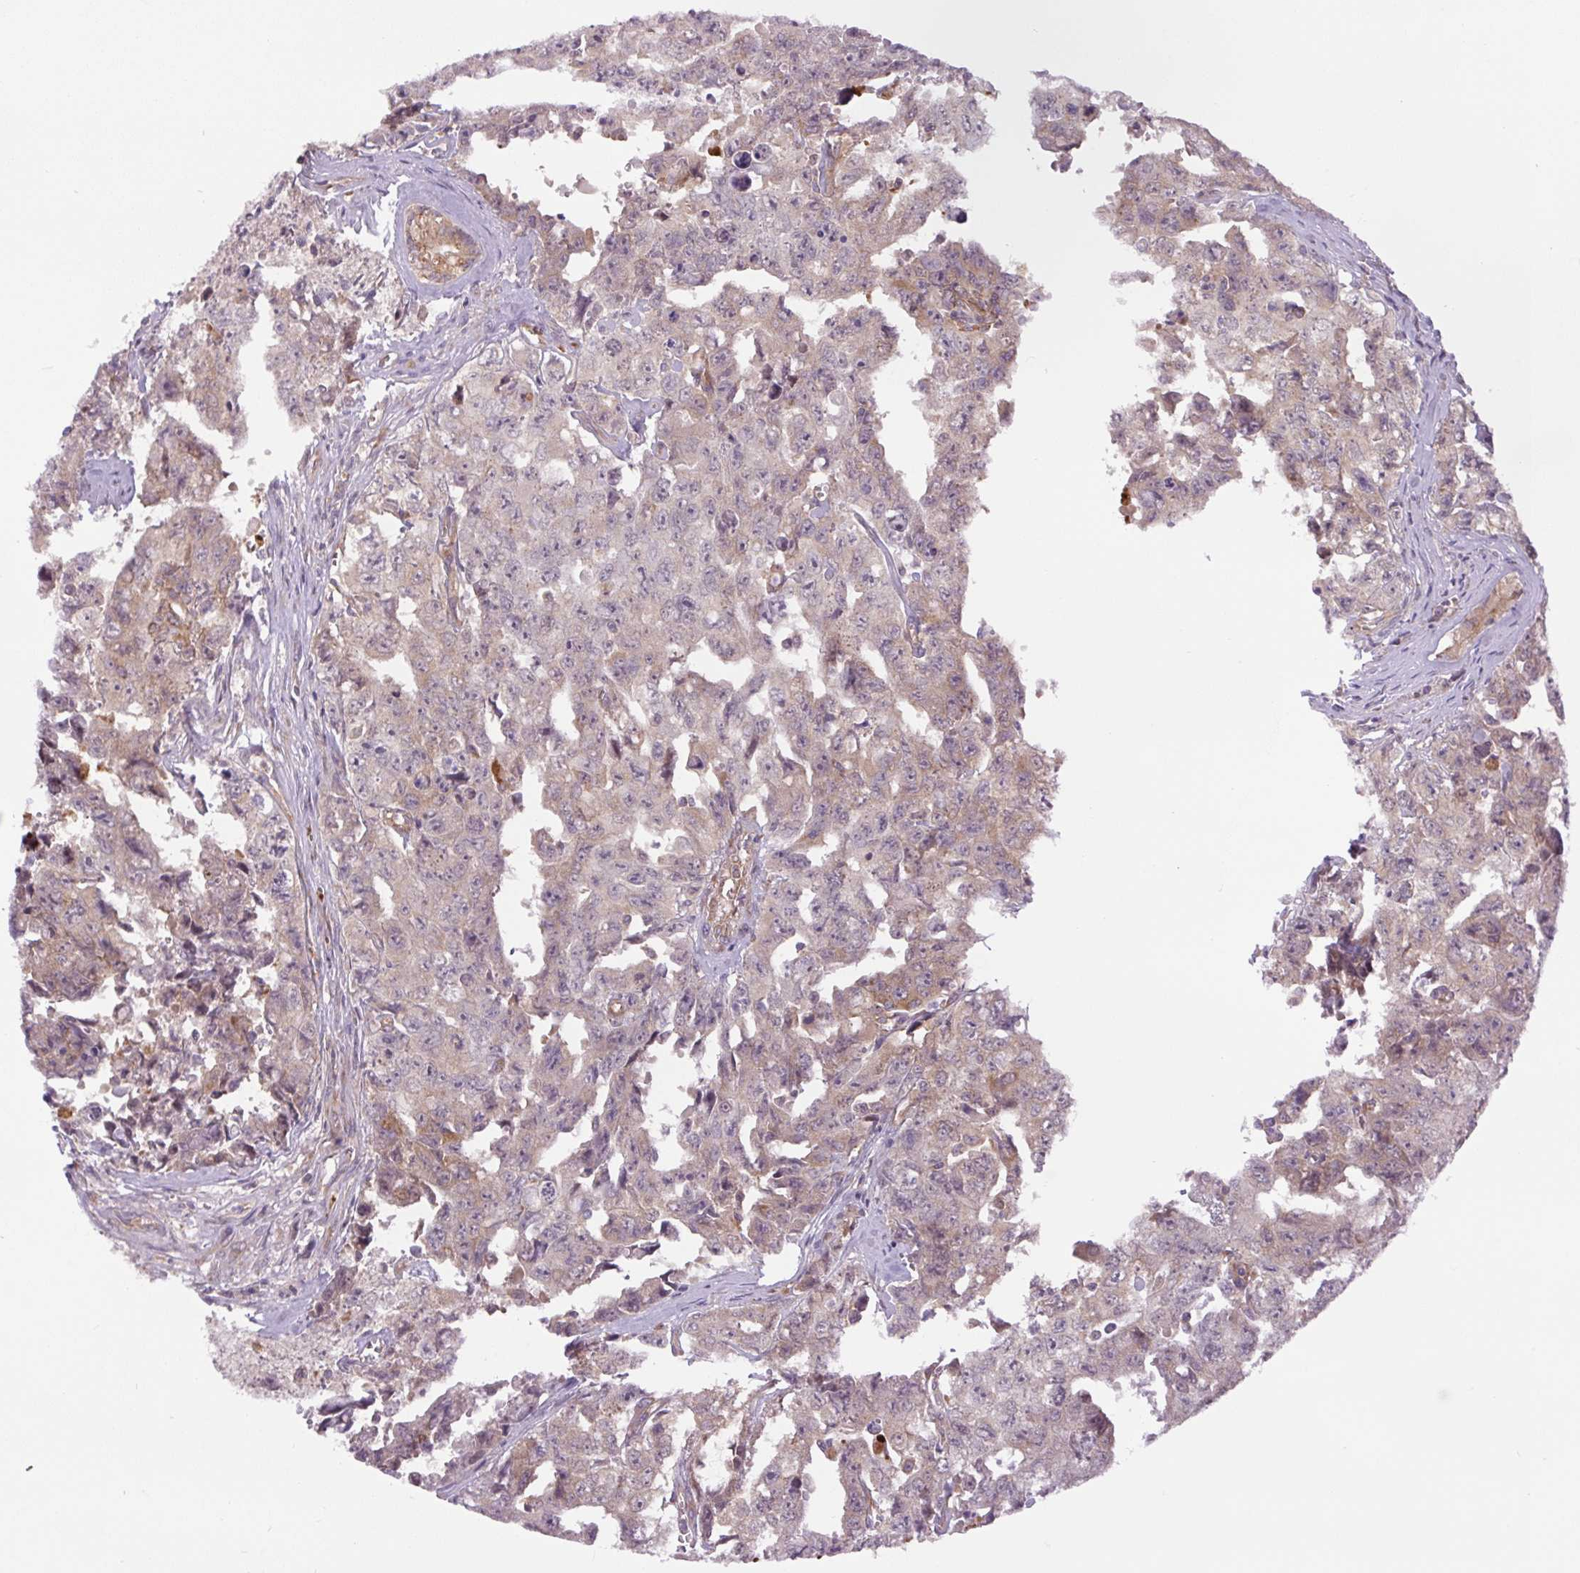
{"staining": {"intensity": "weak", "quantity": "25%-75%", "location": "cytoplasmic/membranous"}, "tissue": "testis cancer", "cell_type": "Tumor cells", "image_type": "cancer", "snomed": [{"axis": "morphology", "description": "Carcinoma, Embryonal, NOS"}, {"axis": "topography", "description": "Testis"}], "caption": "Immunohistochemical staining of human testis embryonal carcinoma exhibits low levels of weak cytoplasmic/membranous protein positivity in approximately 25%-75% of tumor cells.", "gene": "MINK1", "patient": {"sex": "male", "age": 24}}